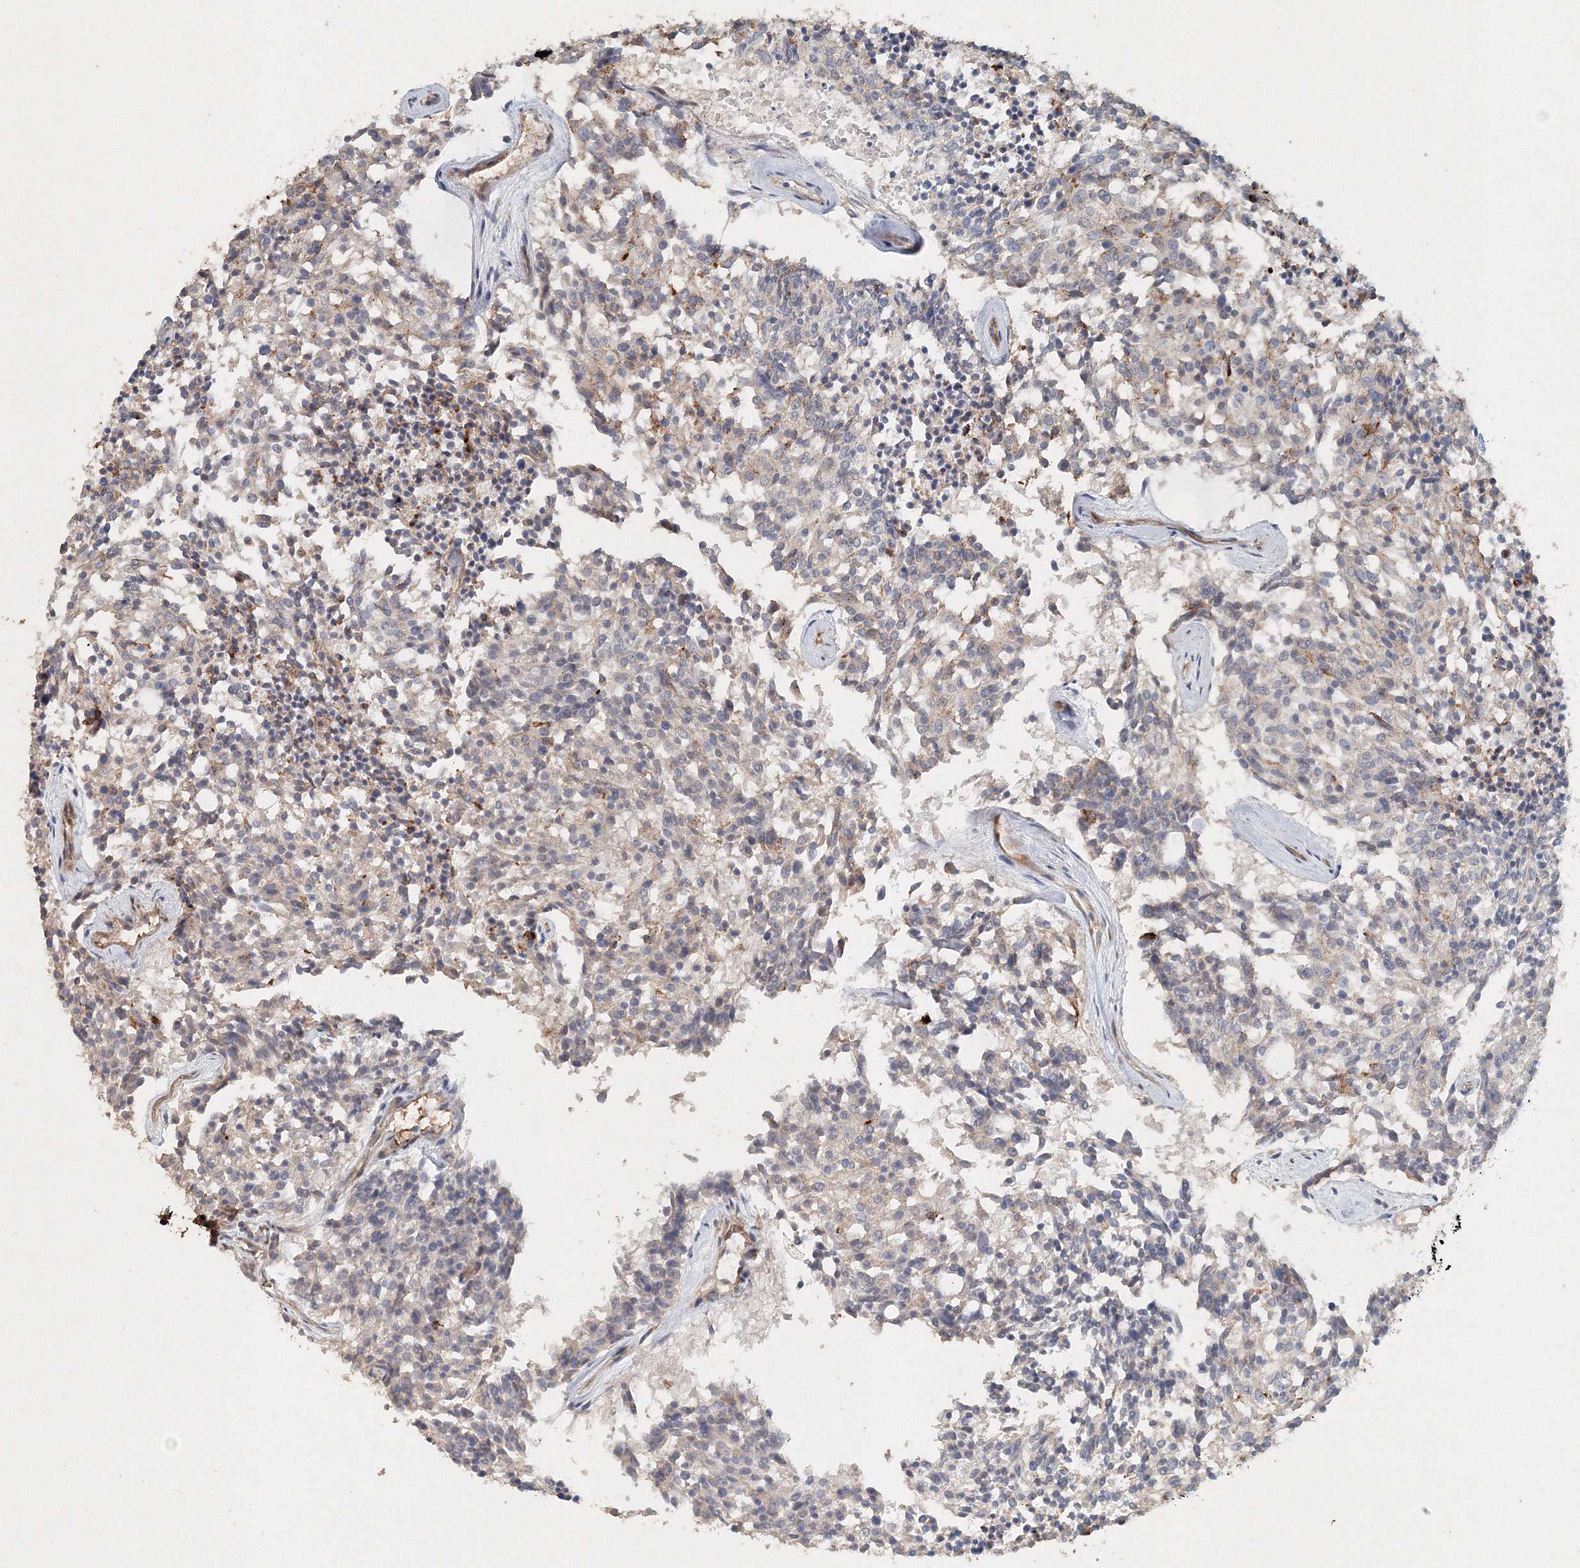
{"staining": {"intensity": "negative", "quantity": "none", "location": "none"}, "tissue": "carcinoid", "cell_type": "Tumor cells", "image_type": "cancer", "snomed": [{"axis": "morphology", "description": "Carcinoid, malignant, NOS"}, {"axis": "topography", "description": "Pancreas"}], "caption": "This is an IHC micrograph of human carcinoid. There is no positivity in tumor cells.", "gene": "NALF2", "patient": {"sex": "female", "age": 54}}